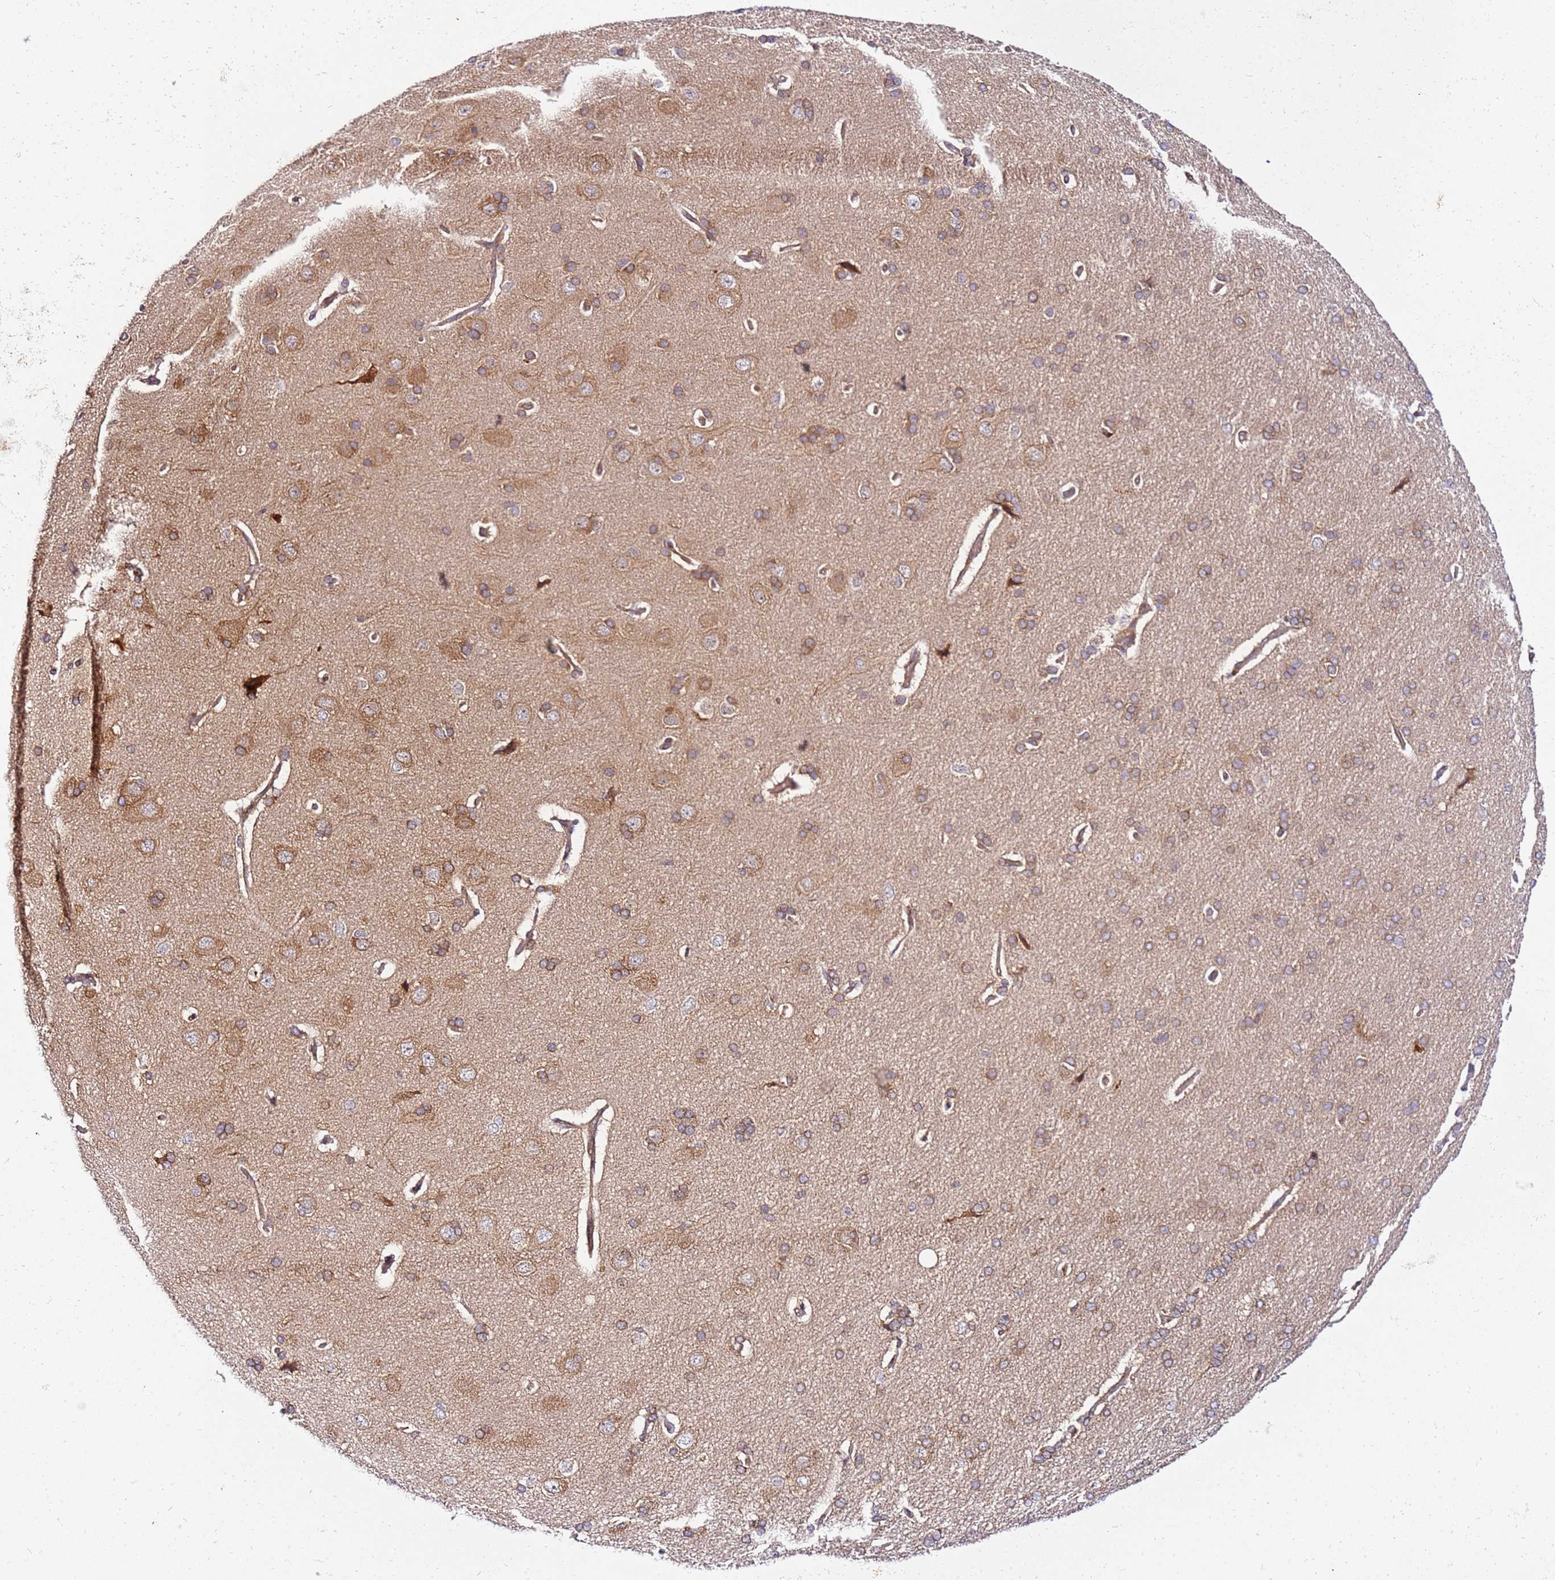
{"staining": {"intensity": "moderate", "quantity": ">75%", "location": "cytoplasmic/membranous"}, "tissue": "cerebral cortex", "cell_type": "Endothelial cells", "image_type": "normal", "snomed": [{"axis": "morphology", "description": "Normal tissue, NOS"}, {"axis": "topography", "description": "Cerebral cortex"}], "caption": "Approximately >75% of endothelial cells in benign cerebral cortex show moderate cytoplasmic/membranous protein expression as visualized by brown immunohistochemical staining.", "gene": "PIH1D1", "patient": {"sex": "male", "age": 62}}